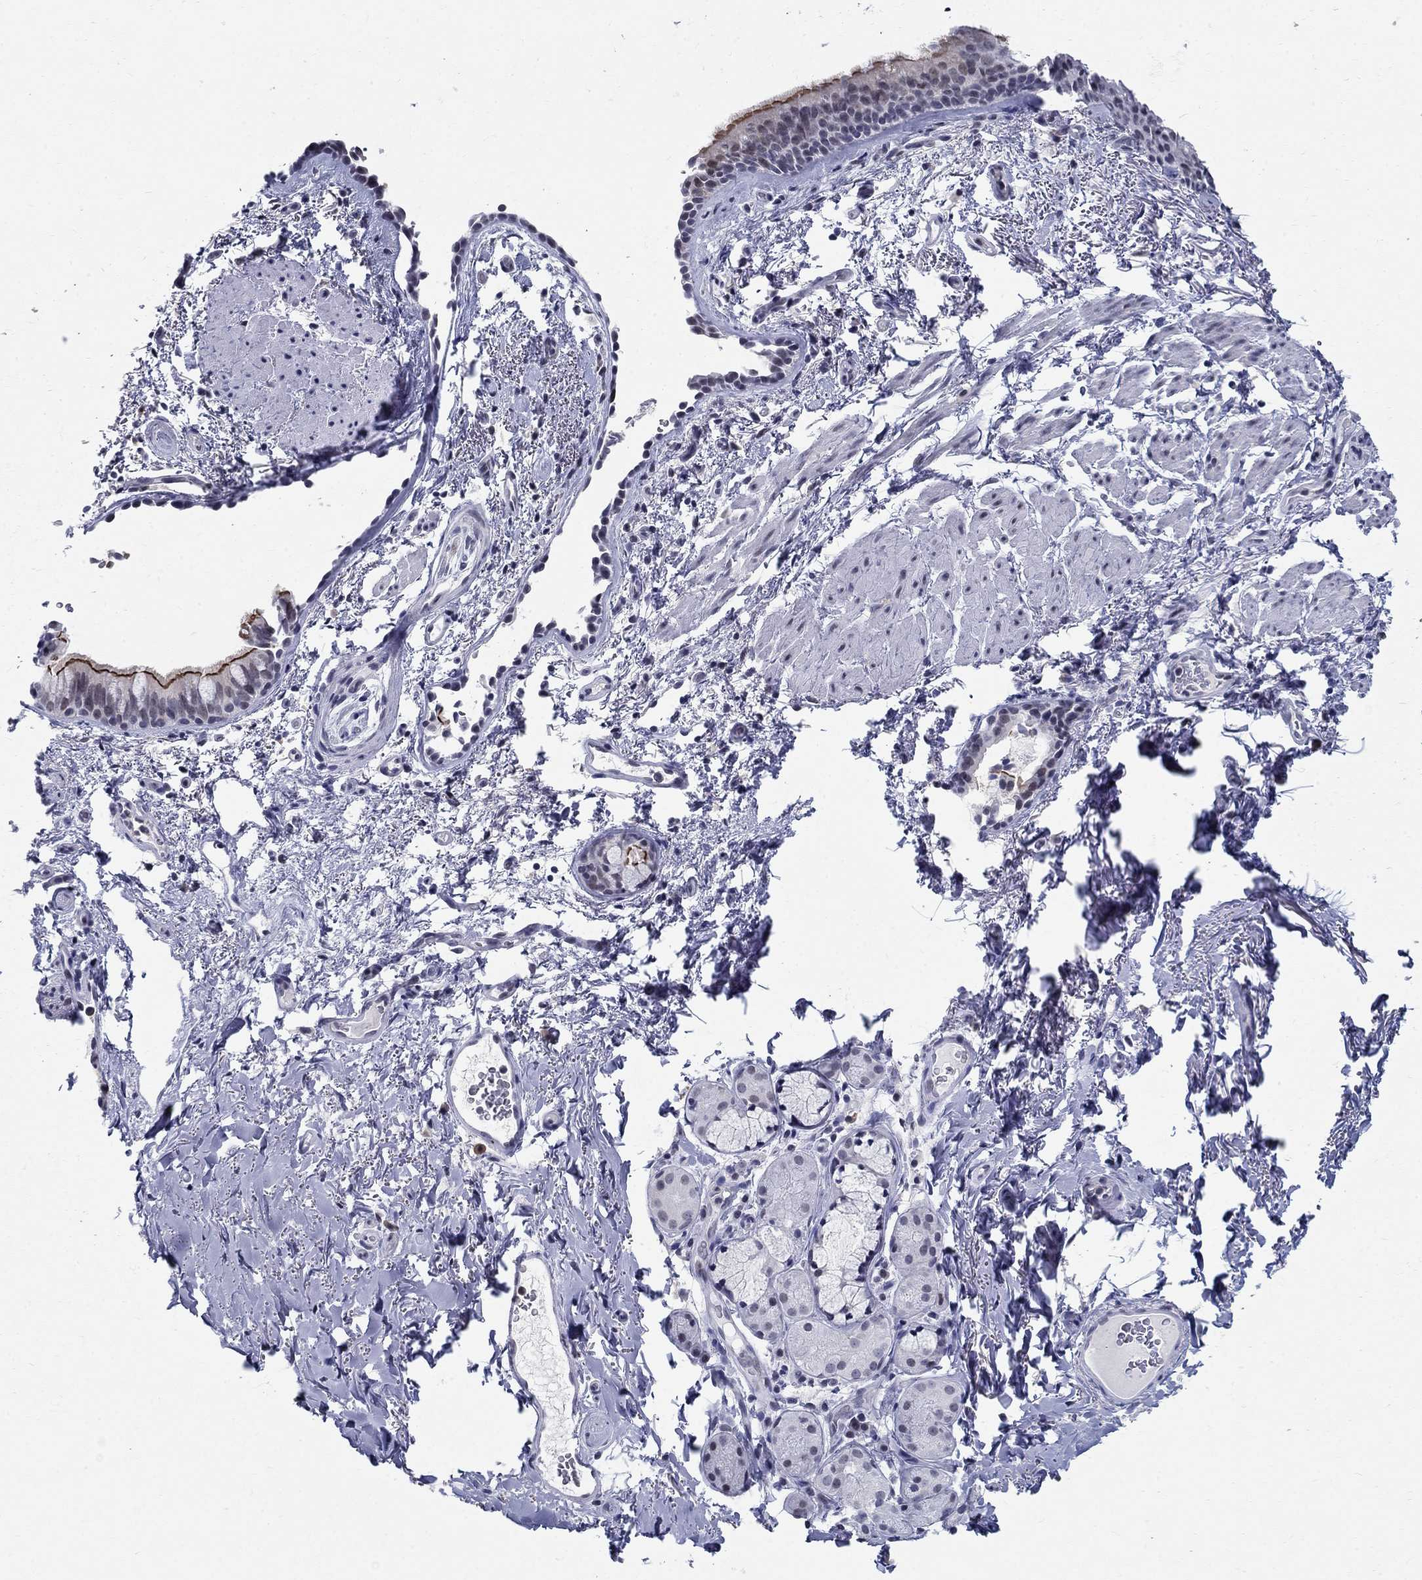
{"staining": {"intensity": "strong", "quantity": ">75%", "location": "cytoplasmic/membranous"}, "tissue": "bronchus", "cell_type": "Respiratory epithelial cells", "image_type": "normal", "snomed": [{"axis": "morphology", "description": "Normal tissue, NOS"}, {"axis": "topography", "description": "Bronchus"}], "caption": "This micrograph displays IHC staining of normal human bronchus, with high strong cytoplasmic/membranous positivity in approximately >75% of respiratory epithelial cells.", "gene": "BHLHE22", "patient": {"sex": "female", "age": 64}}